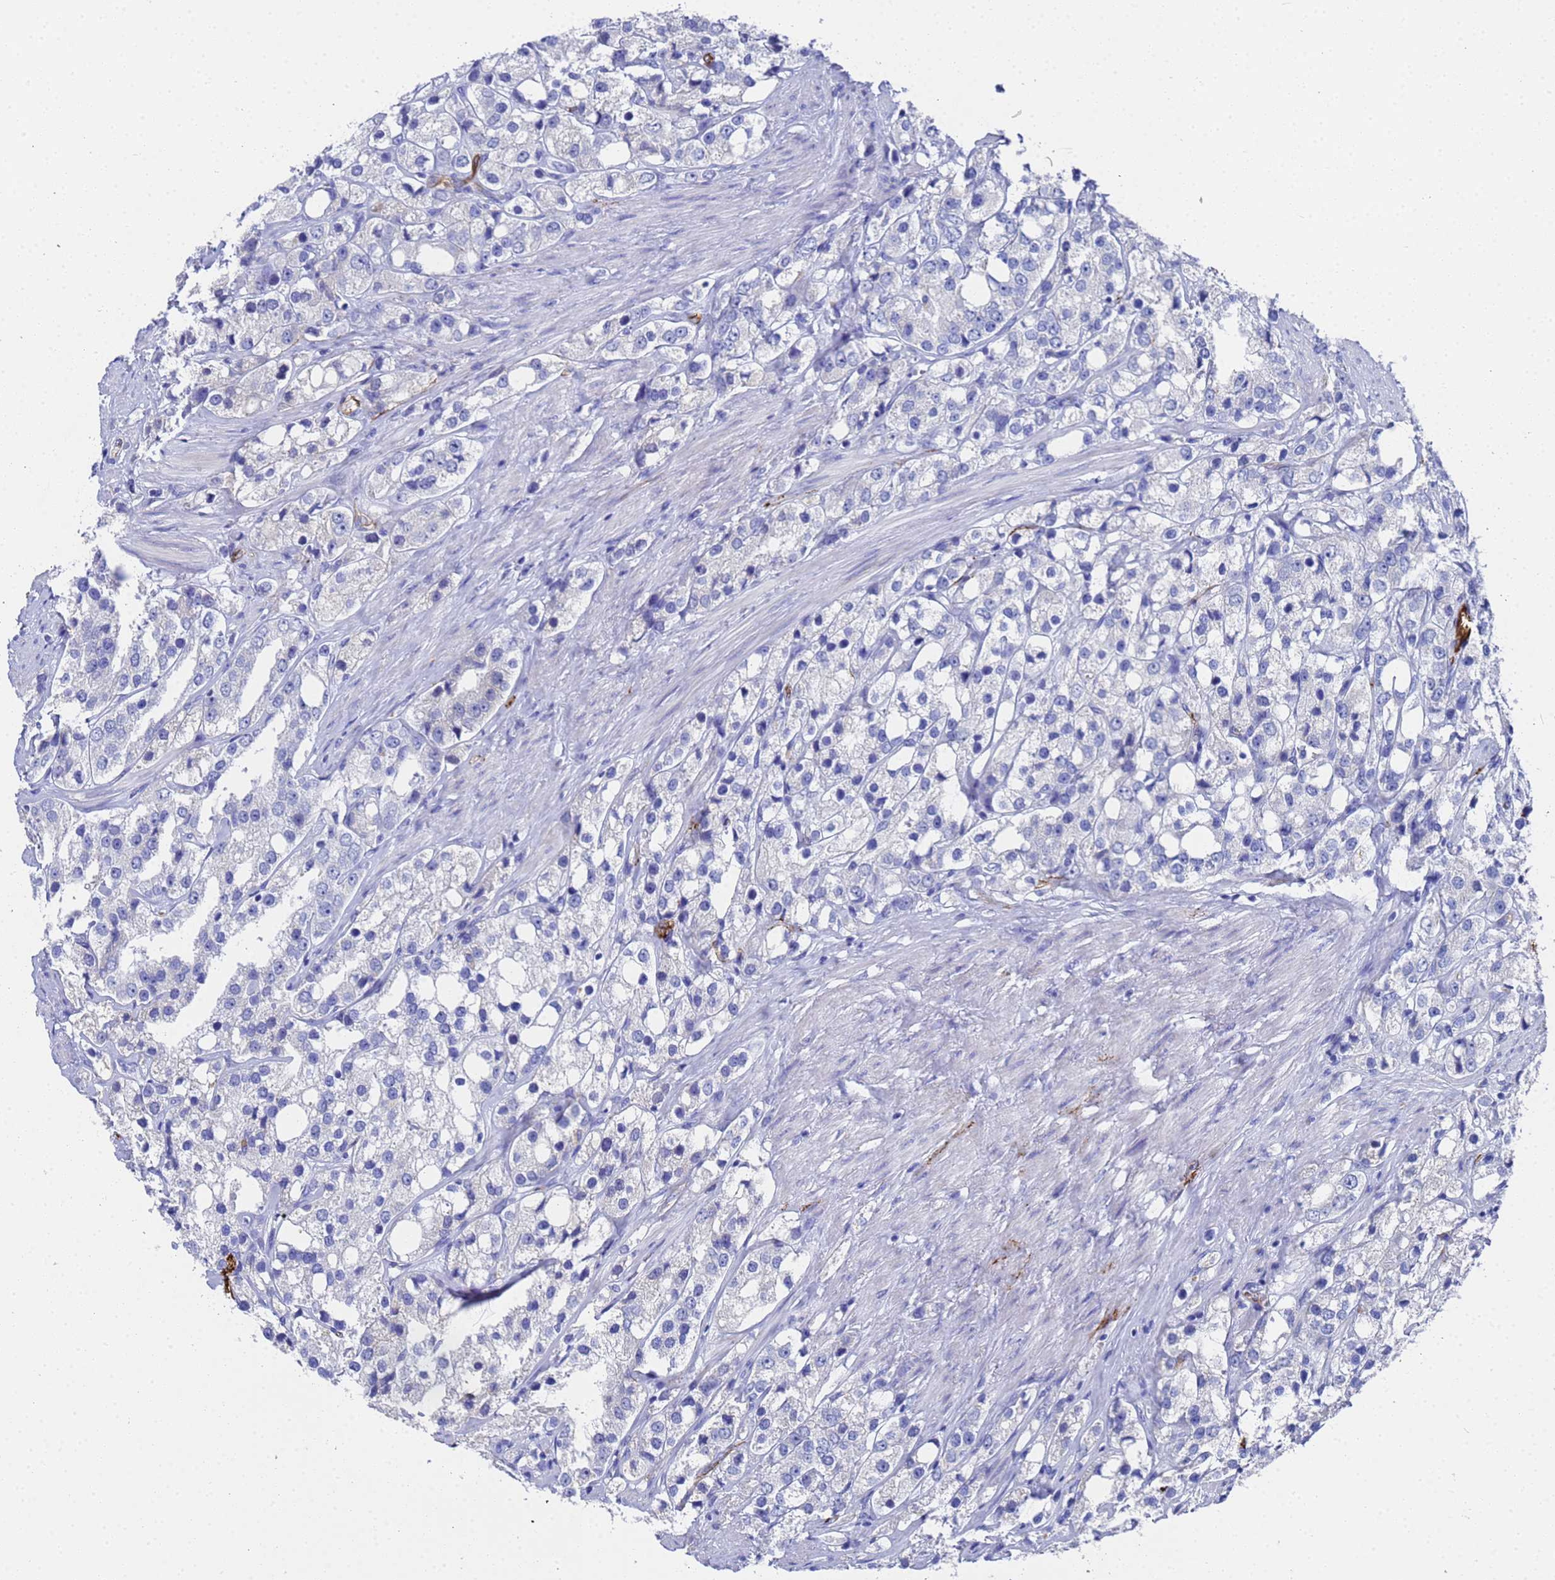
{"staining": {"intensity": "negative", "quantity": "none", "location": "none"}, "tissue": "prostate cancer", "cell_type": "Tumor cells", "image_type": "cancer", "snomed": [{"axis": "morphology", "description": "Adenocarcinoma, NOS"}, {"axis": "topography", "description": "Prostate"}], "caption": "High power microscopy image of an IHC histopathology image of prostate cancer, revealing no significant positivity in tumor cells.", "gene": "ADIPOQ", "patient": {"sex": "male", "age": 79}}